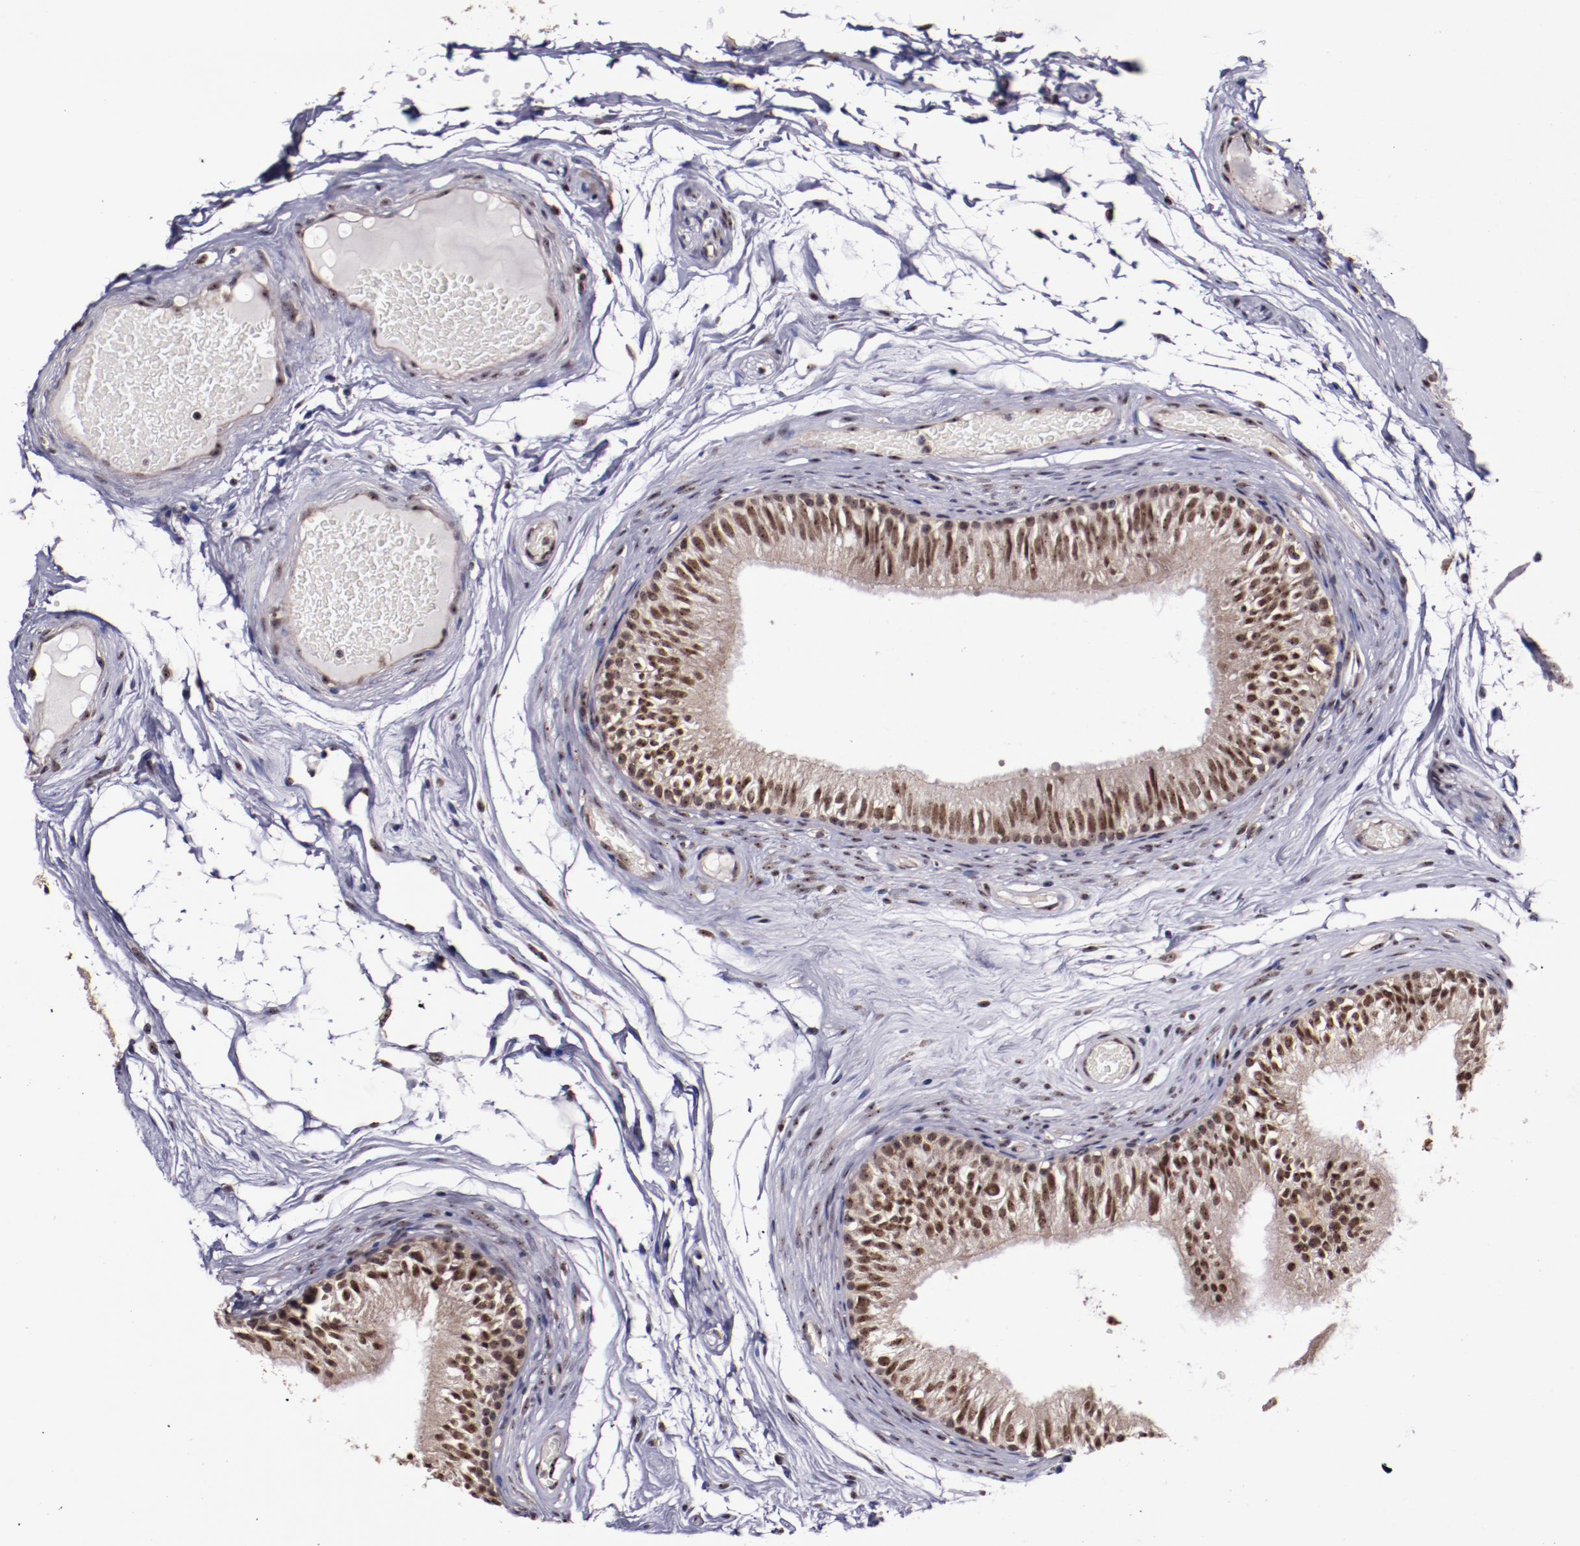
{"staining": {"intensity": "moderate", "quantity": ">75%", "location": "cytoplasmic/membranous,nuclear"}, "tissue": "epididymis", "cell_type": "Glandular cells", "image_type": "normal", "snomed": [{"axis": "morphology", "description": "Normal tissue, NOS"}, {"axis": "topography", "description": "Testis"}, {"axis": "topography", "description": "Epididymis"}], "caption": "A photomicrograph showing moderate cytoplasmic/membranous,nuclear positivity in approximately >75% of glandular cells in unremarkable epididymis, as visualized by brown immunohistochemical staining.", "gene": "CECR2", "patient": {"sex": "male", "age": 36}}